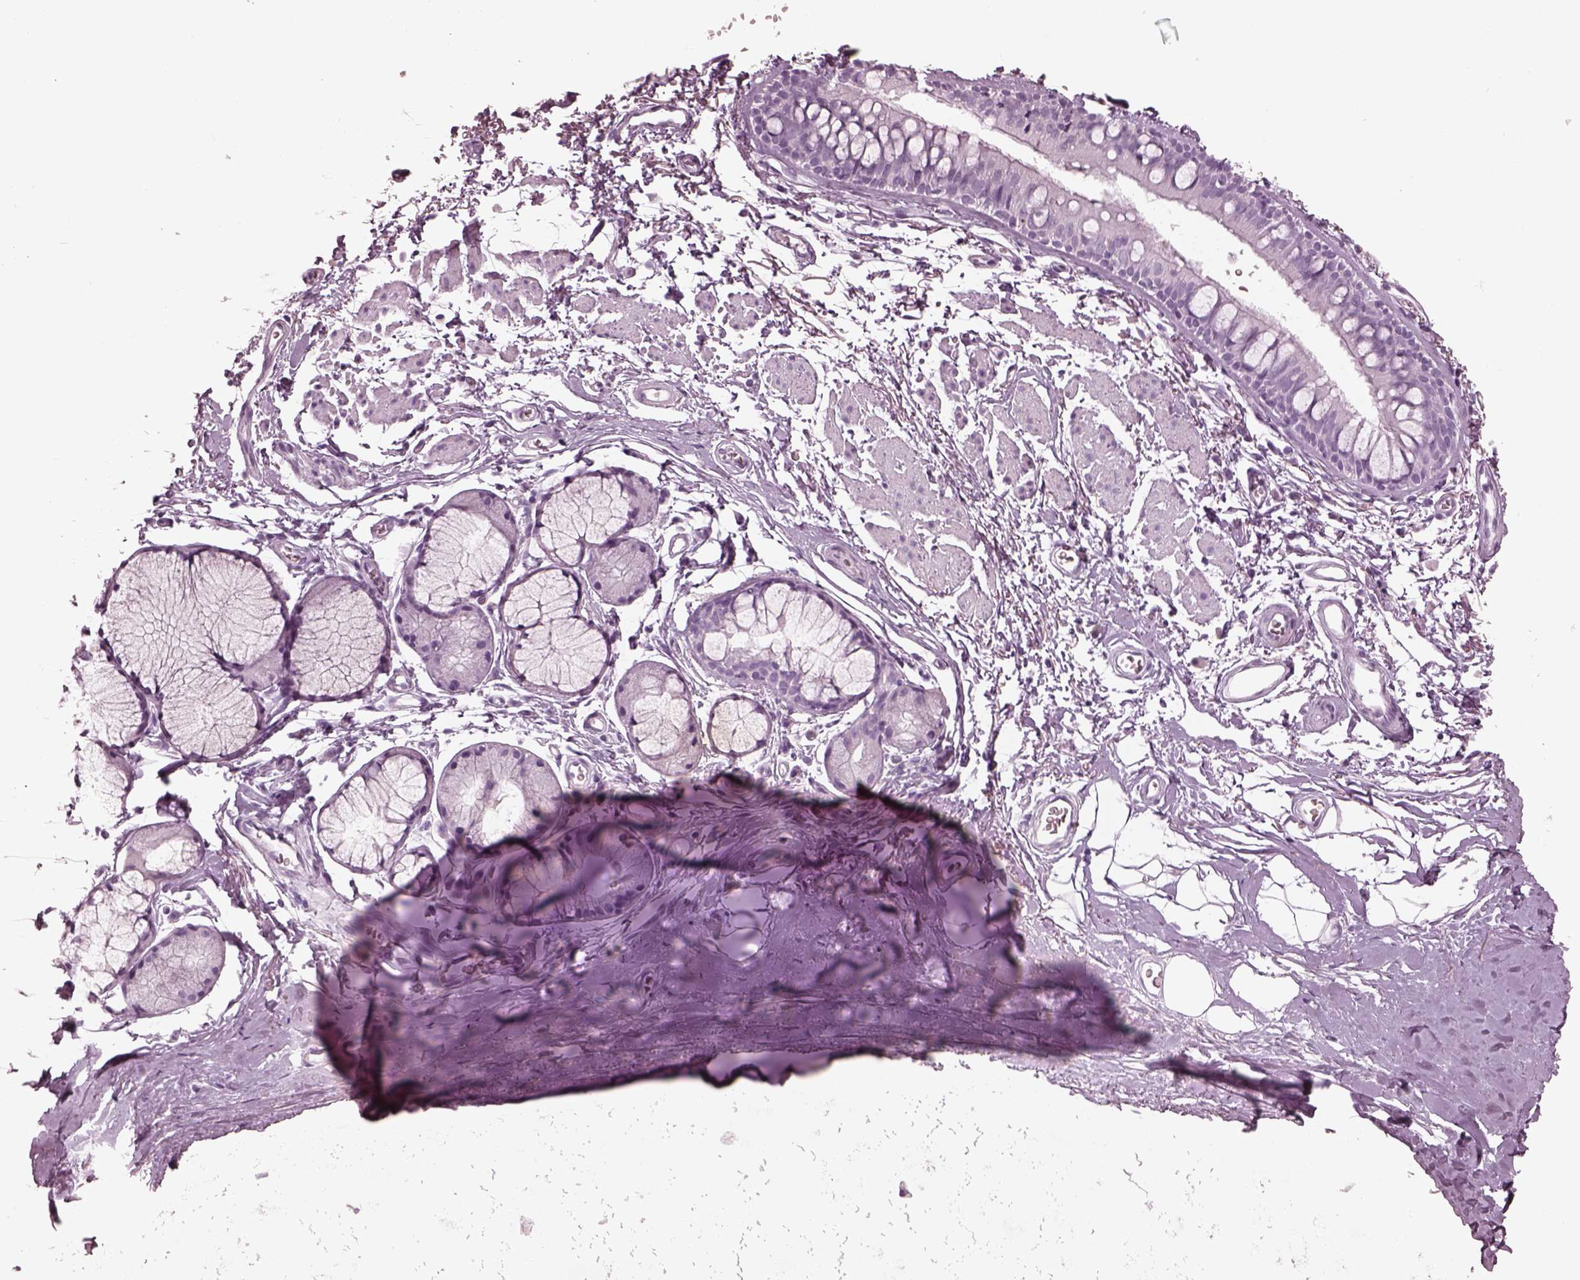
{"staining": {"intensity": "negative", "quantity": "none", "location": "none"}, "tissue": "adipose tissue", "cell_type": "Adipocytes", "image_type": "normal", "snomed": [{"axis": "morphology", "description": "Normal tissue, NOS"}, {"axis": "topography", "description": "Cartilage tissue"}, {"axis": "topography", "description": "Bronchus"}], "caption": "A high-resolution histopathology image shows immunohistochemistry staining of unremarkable adipose tissue, which demonstrates no significant expression in adipocytes.", "gene": "FABP9", "patient": {"sex": "female", "age": 79}}